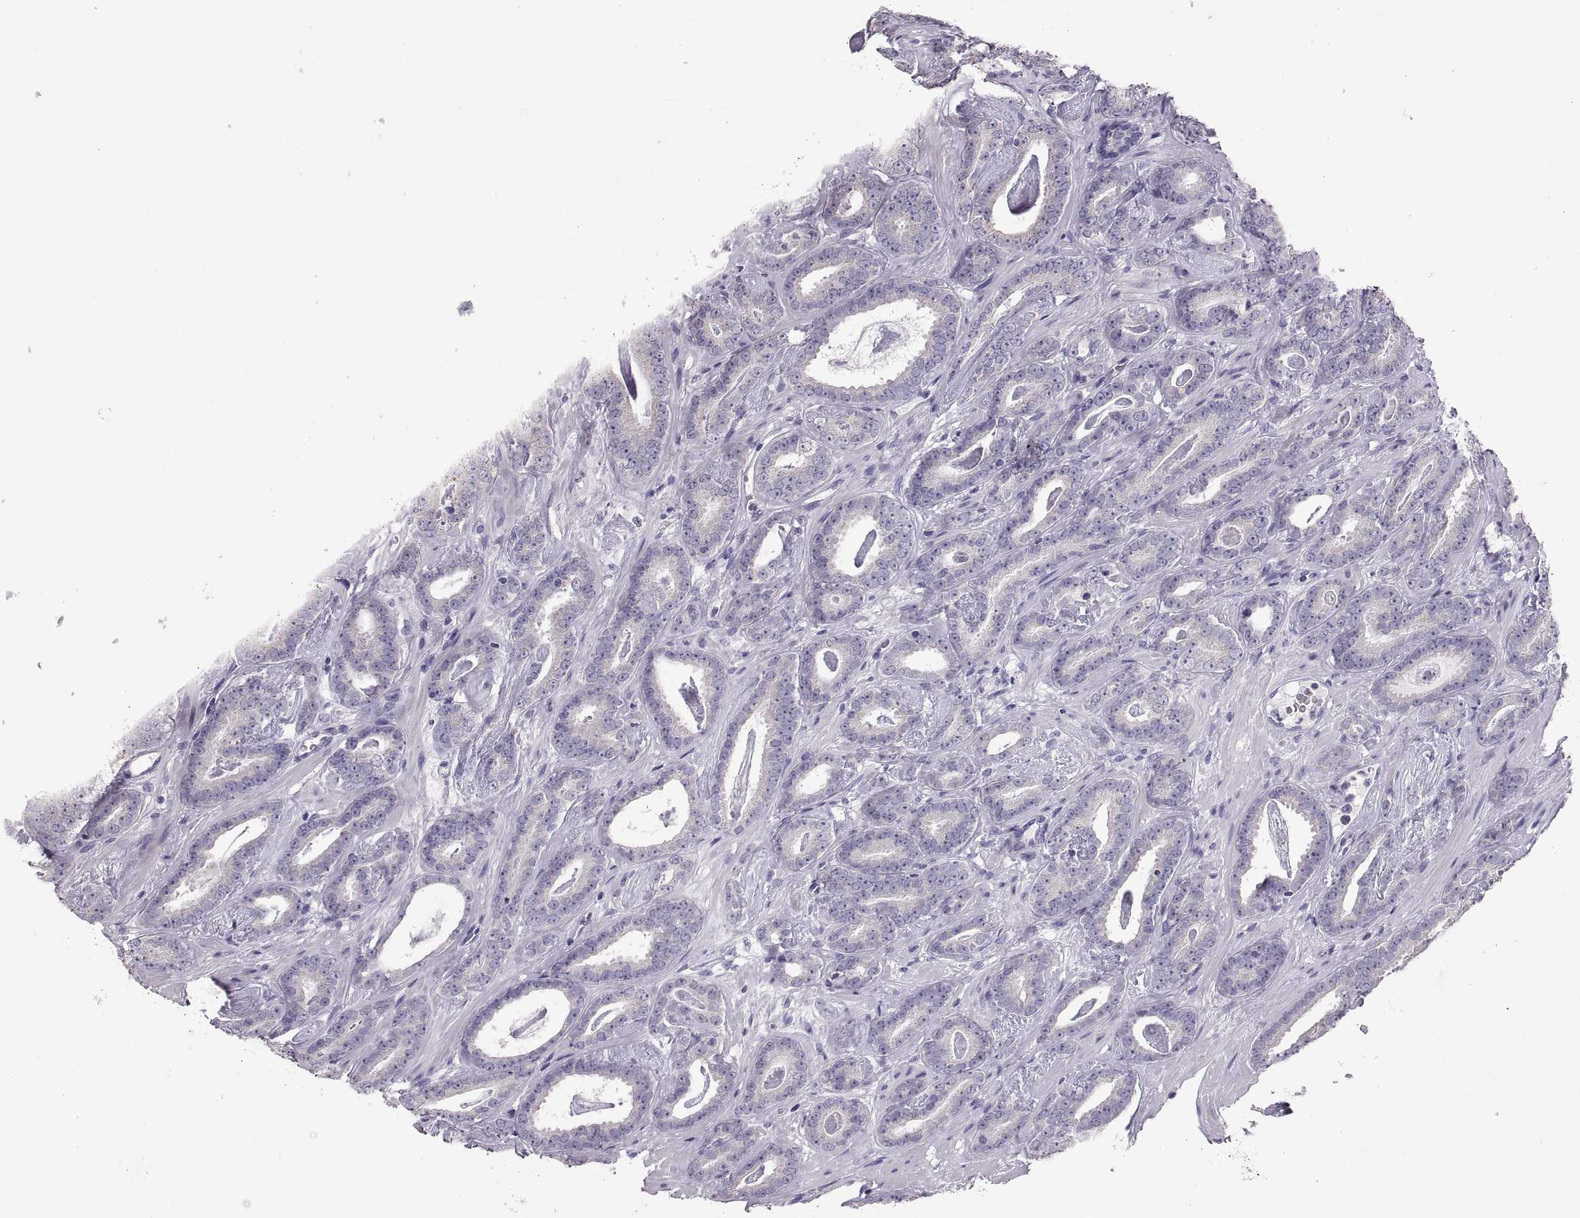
{"staining": {"intensity": "negative", "quantity": "none", "location": "none"}, "tissue": "prostate cancer", "cell_type": "Tumor cells", "image_type": "cancer", "snomed": [{"axis": "morphology", "description": "Adenocarcinoma, Medium grade"}, {"axis": "topography", "description": "Prostate and seminal vesicle, NOS"}, {"axis": "topography", "description": "Prostate"}], "caption": "This is an immunohistochemistry image of human prostate cancer (medium-grade adenocarcinoma). There is no expression in tumor cells.", "gene": "WBP2NL", "patient": {"sex": "male", "age": 54}}